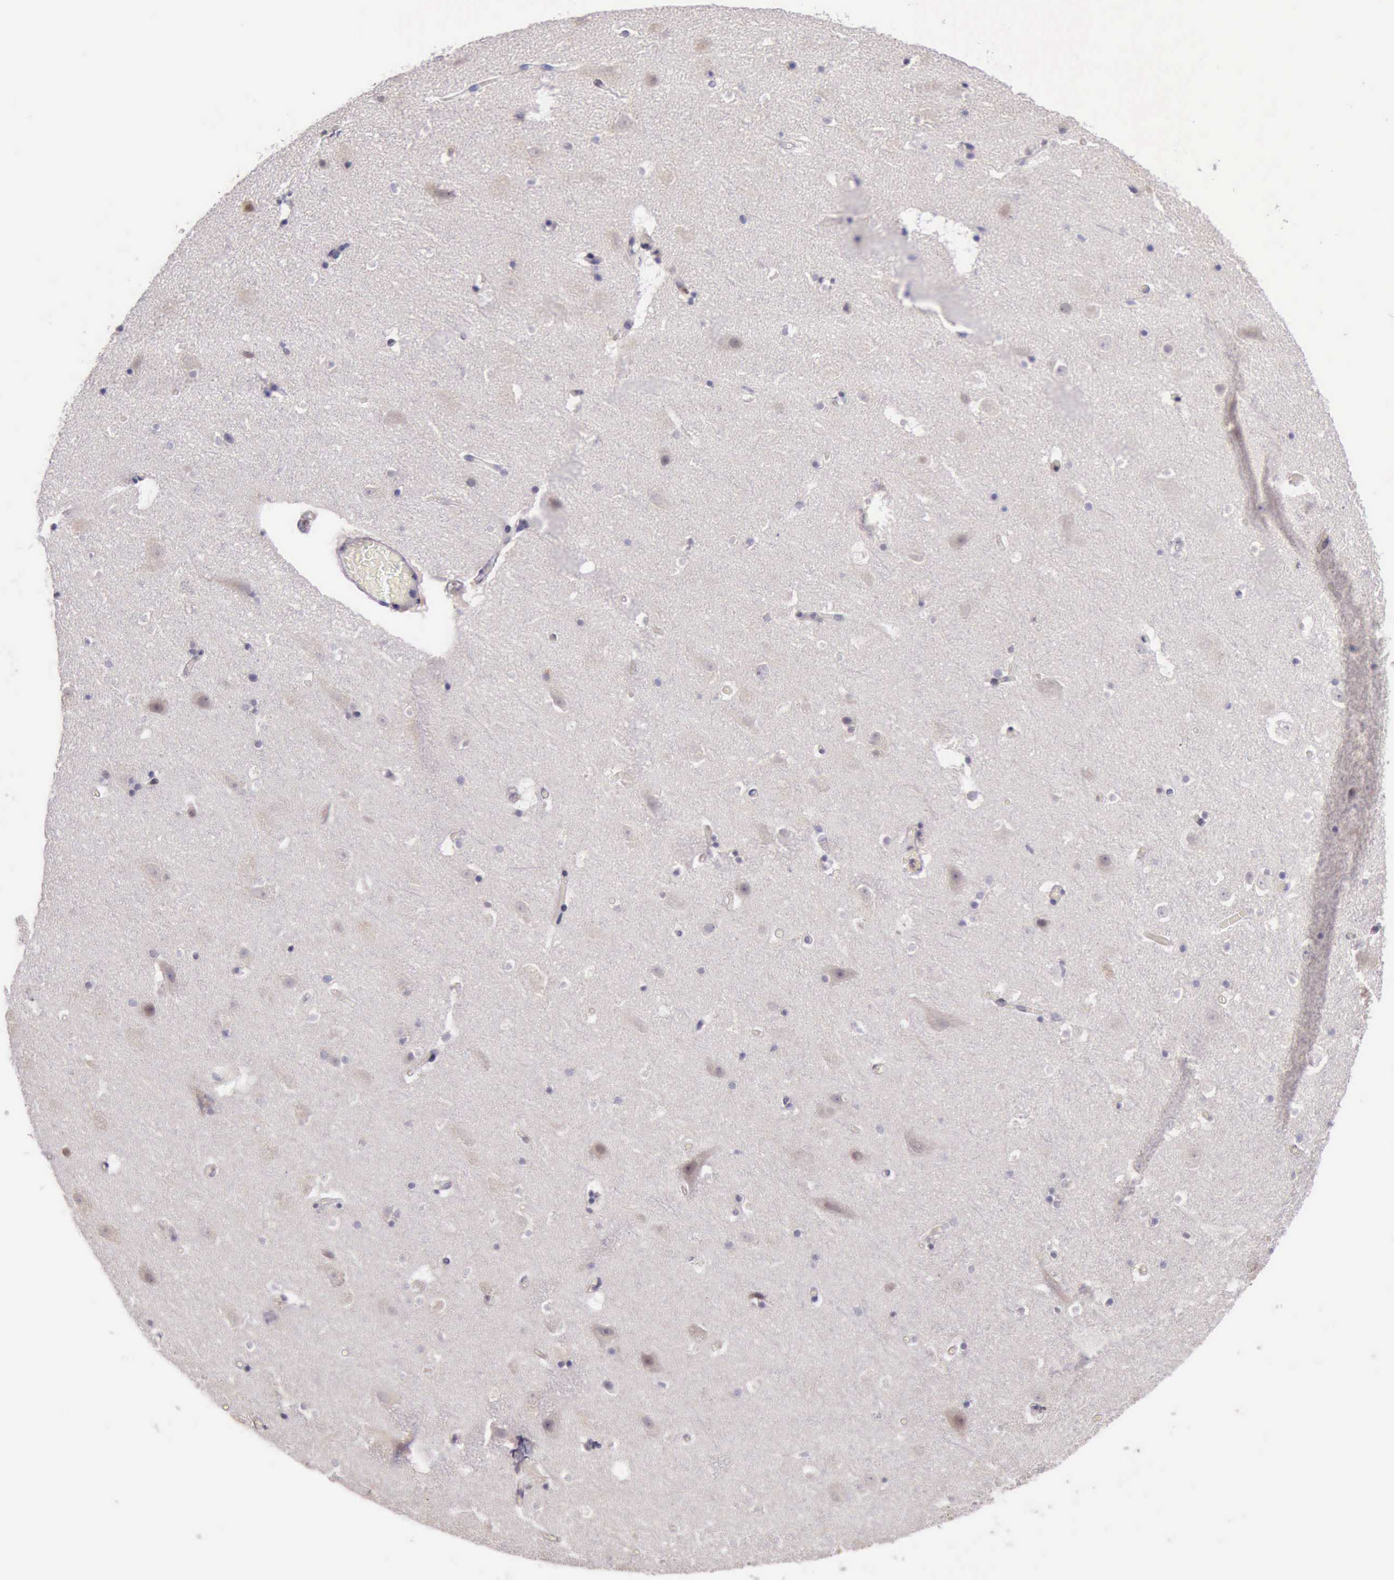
{"staining": {"intensity": "negative", "quantity": "none", "location": "none"}, "tissue": "hippocampus", "cell_type": "Glial cells", "image_type": "normal", "snomed": [{"axis": "morphology", "description": "Normal tissue, NOS"}, {"axis": "topography", "description": "Hippocampus"}], "caption": "This histopathology image is of unremarkable hippocampus stained with immunohistochemistry to label a protein in brown with the nuclei are counter-stained blue. There is no staining in glial cells.", "gene": "PLEK2", "patient": {"sex": "male", "age": 45}}